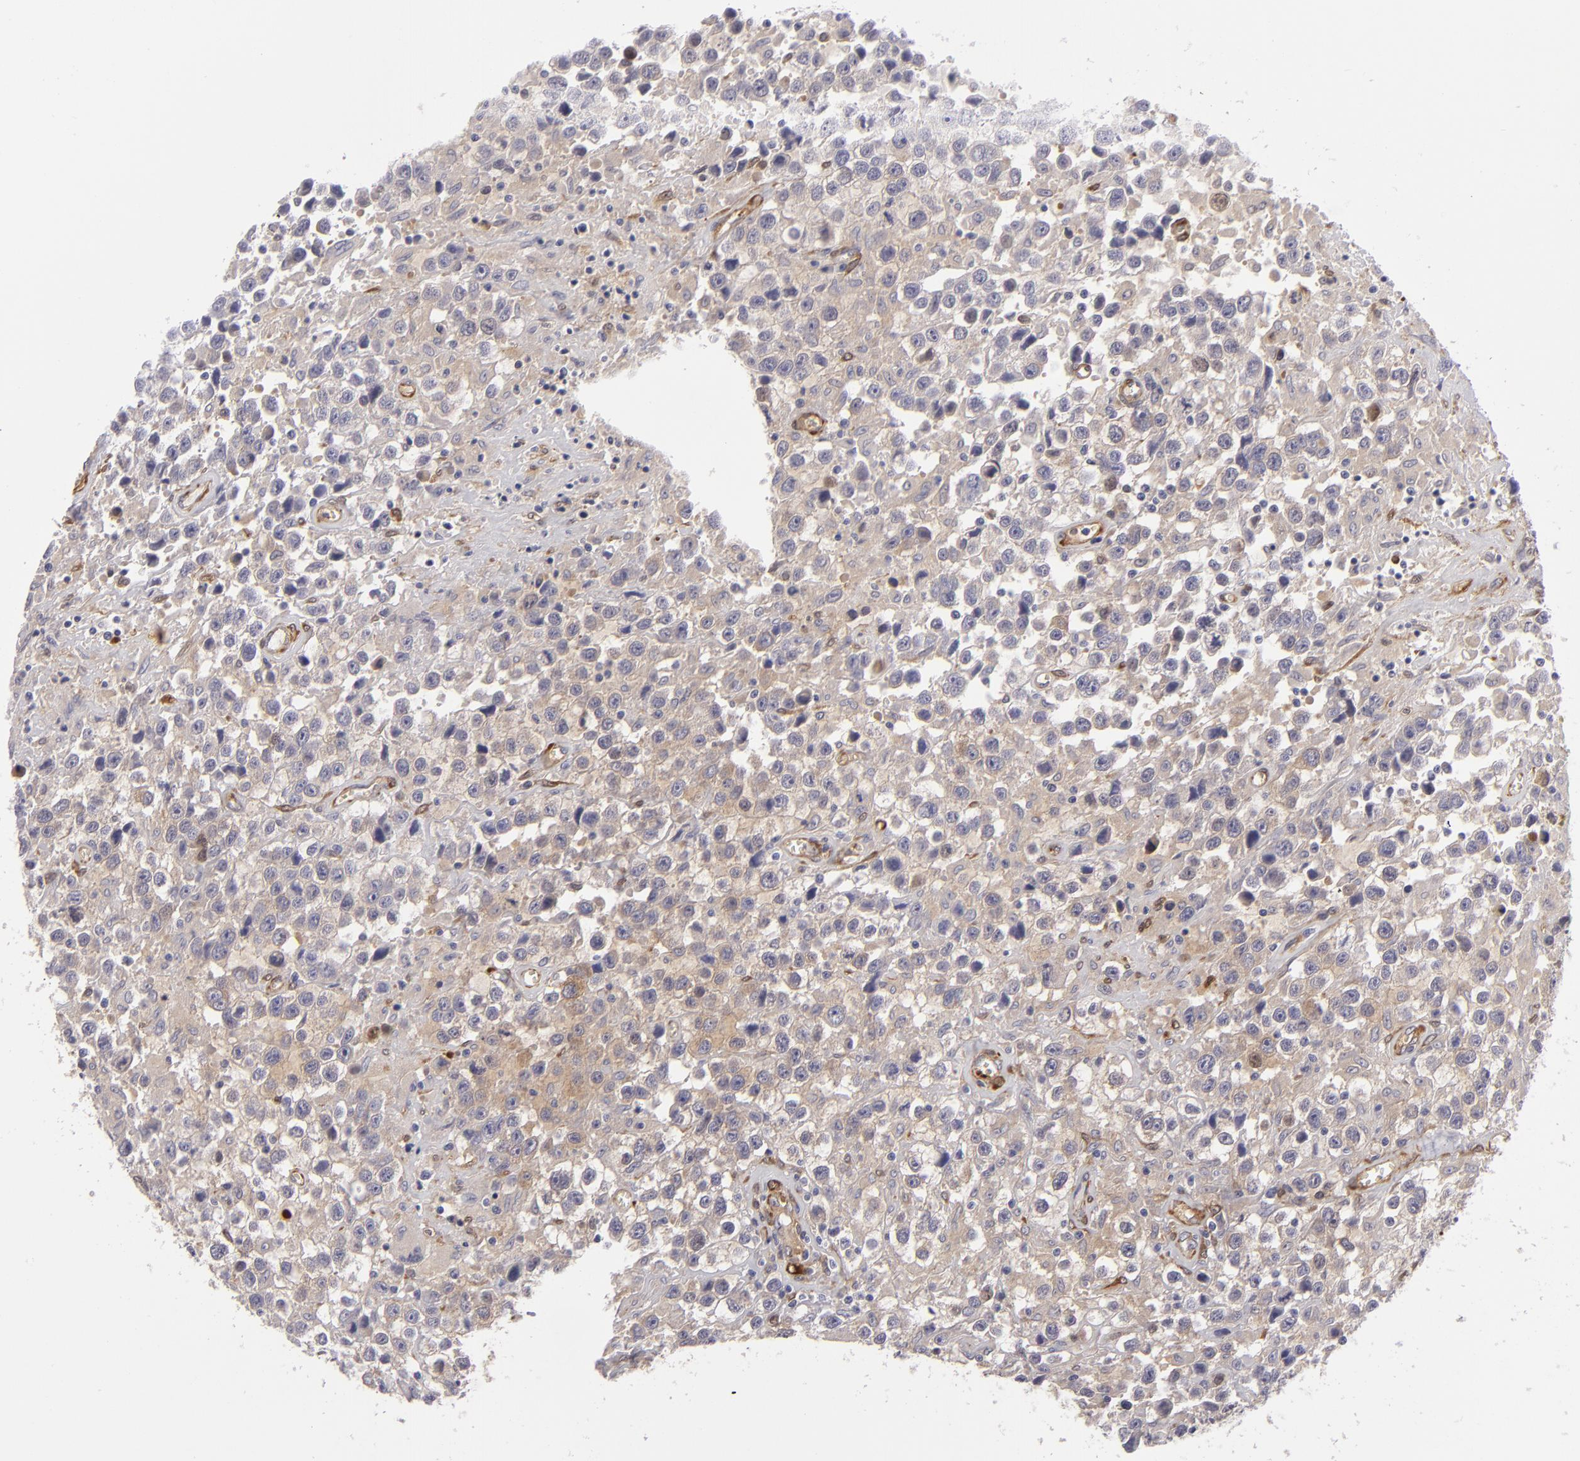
{"staining": {"intensity": "weak", "quantity": ">75%", "location": "cytoplasmic/membranous"}, "tissue": "testis cancer", "cell_type": "Tumor cells", "image_type": "cancer", "snomed": [{"axis": "morphology", "description": "Seminoma, NOS"}, {"axis": "topography", "description": "Testis"}], "caption": "Approximately >75% of tumor cells in seminoma (testis) reveal weak cytoplasmic/membranous protein positivity as visualized by brown immunohistochemical staining.", "gene": "VCL", "patient": {"sex": "male", "age": 43}}